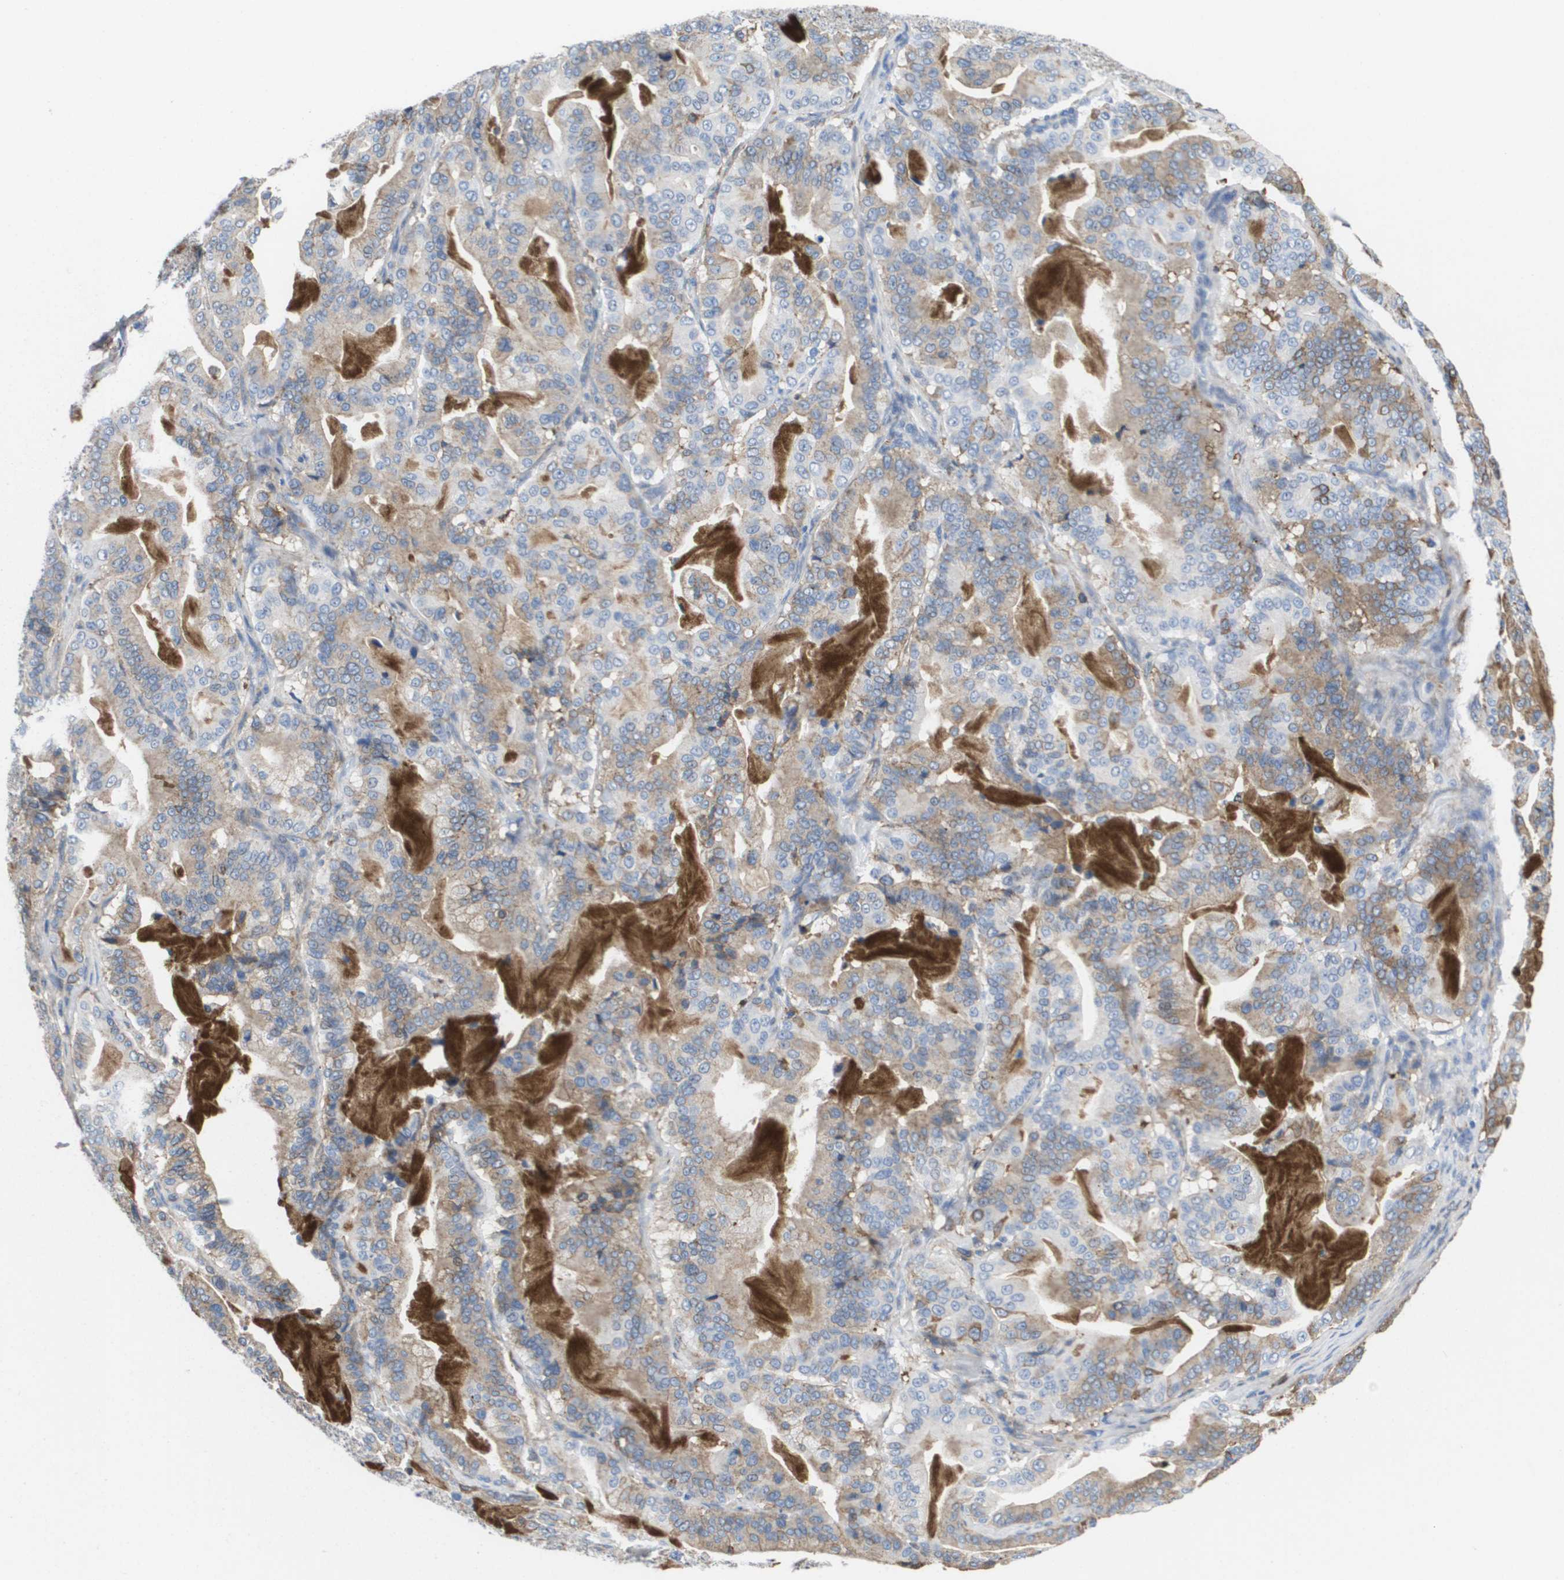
{"staining": {"intensity": "weak", "quantity": ">75%", "location": "cytoplasmic/membranous"}, "tissue": "pancreatic cancer", "cell_type": "Tumor cells", "image_type": "cancer", "snomed": [{"axis": "morphology", "description": "Adenocarcinoma, NOS"}, {"axis": "topography", "description": "Pancreas"}], "caption": "Weak cytoplasmic/membranous expression for a protein is appreciated in about >75% of tumor cells of adenocarcinoma (pancreatic) using immunohistochemistry.", "gene": "SERPINC1", "patient": {"sex": "male", "age": 63}}